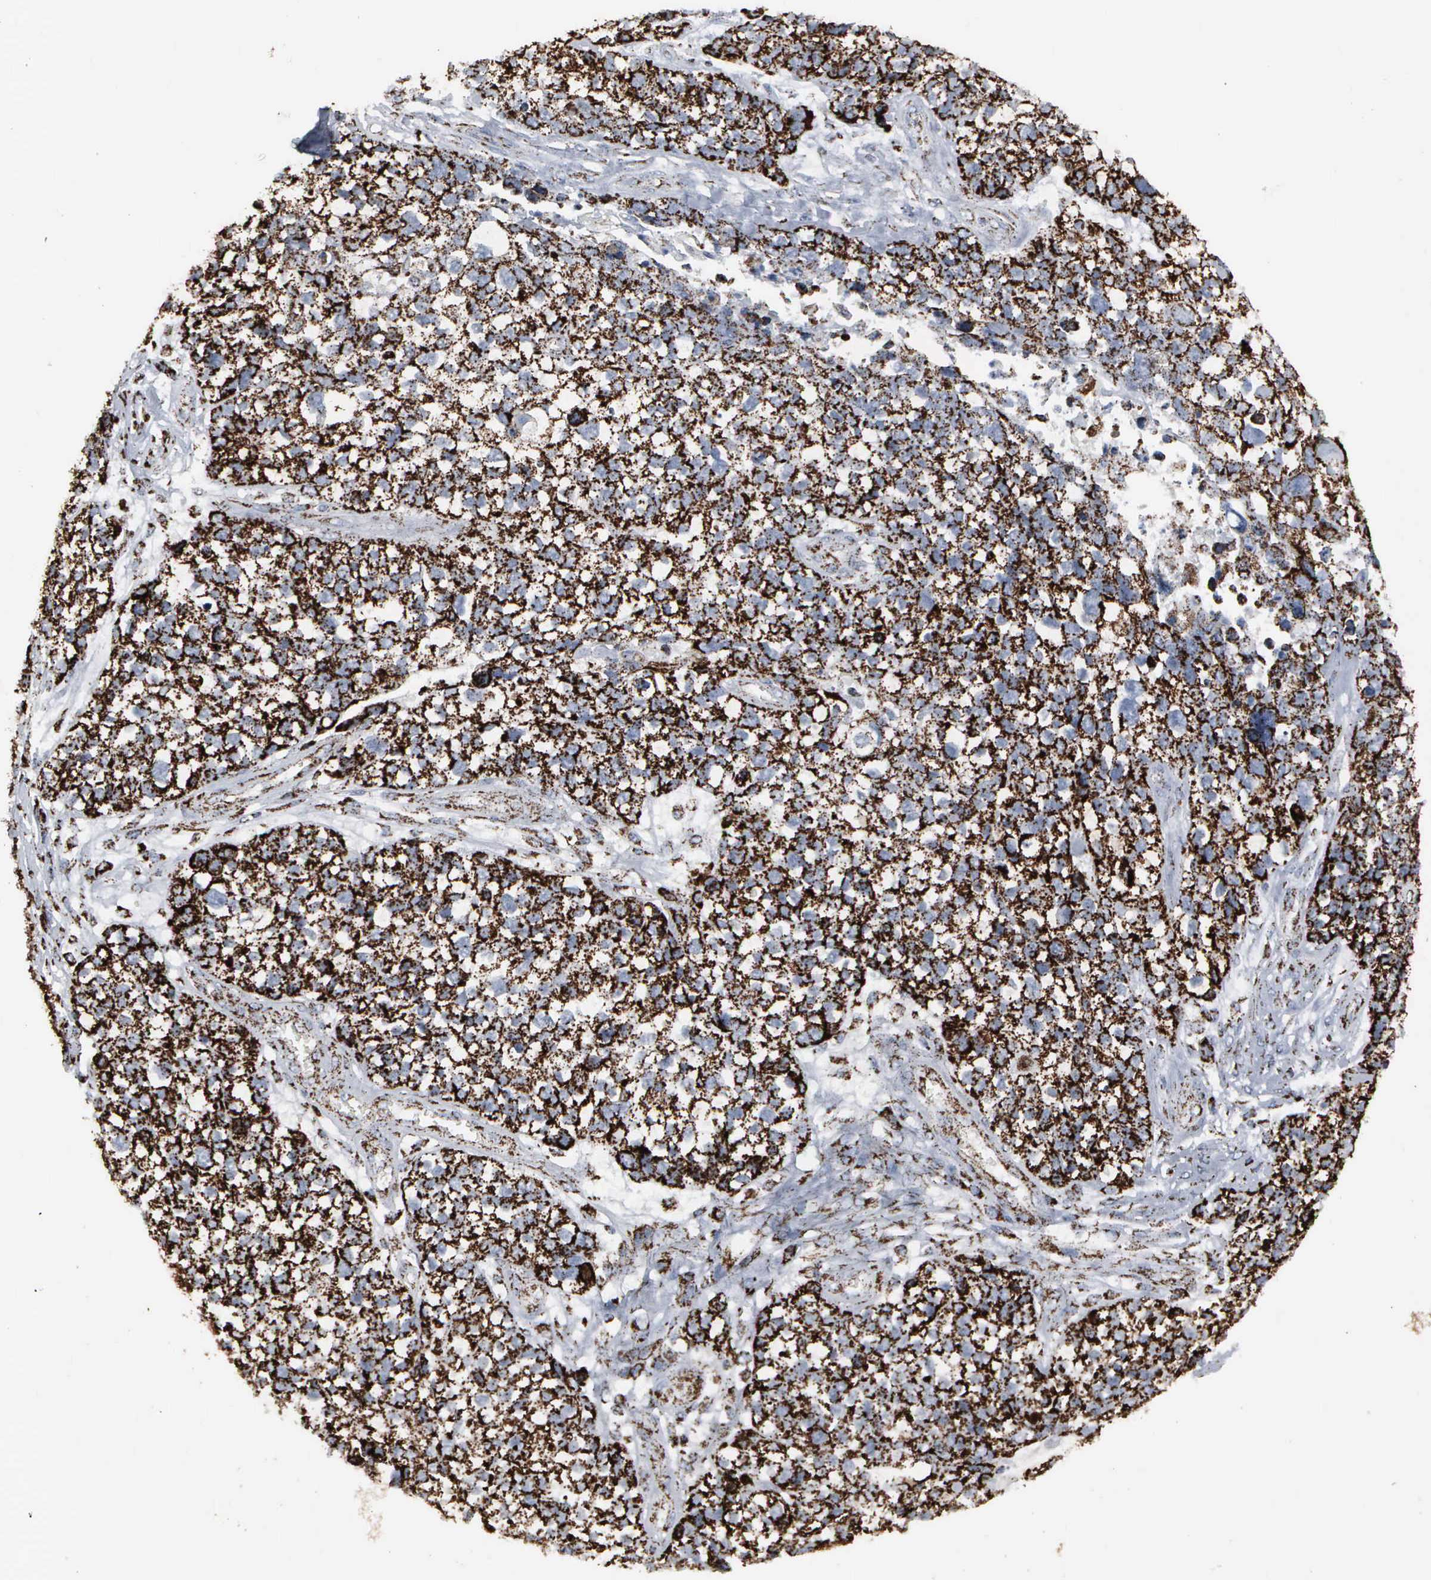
{"staining": {"intensity": "strong", "quantity": ">75%", "location": "cytoplasmic/membranous"}, "tissue": "lung cancer", "cell_type": "Tumor cells", "image_type": "cancer", "snomed": [{"axis": "morphology", "description": "Squamous cell carcinoma, NOS"}, {"axis": "topography", "description": "Lymph node"}, {"axis": "topography", "description": "Lung"}], "caption": "Immunohistochemical staining of human squamous cell carcinoma (lung) exhibits high levels of strong cytoplasmic/membranous positivity in approximately >75% of tumor cells.", "gene": "HSPA9", "patient": {"sex": "male", "age": 74}}